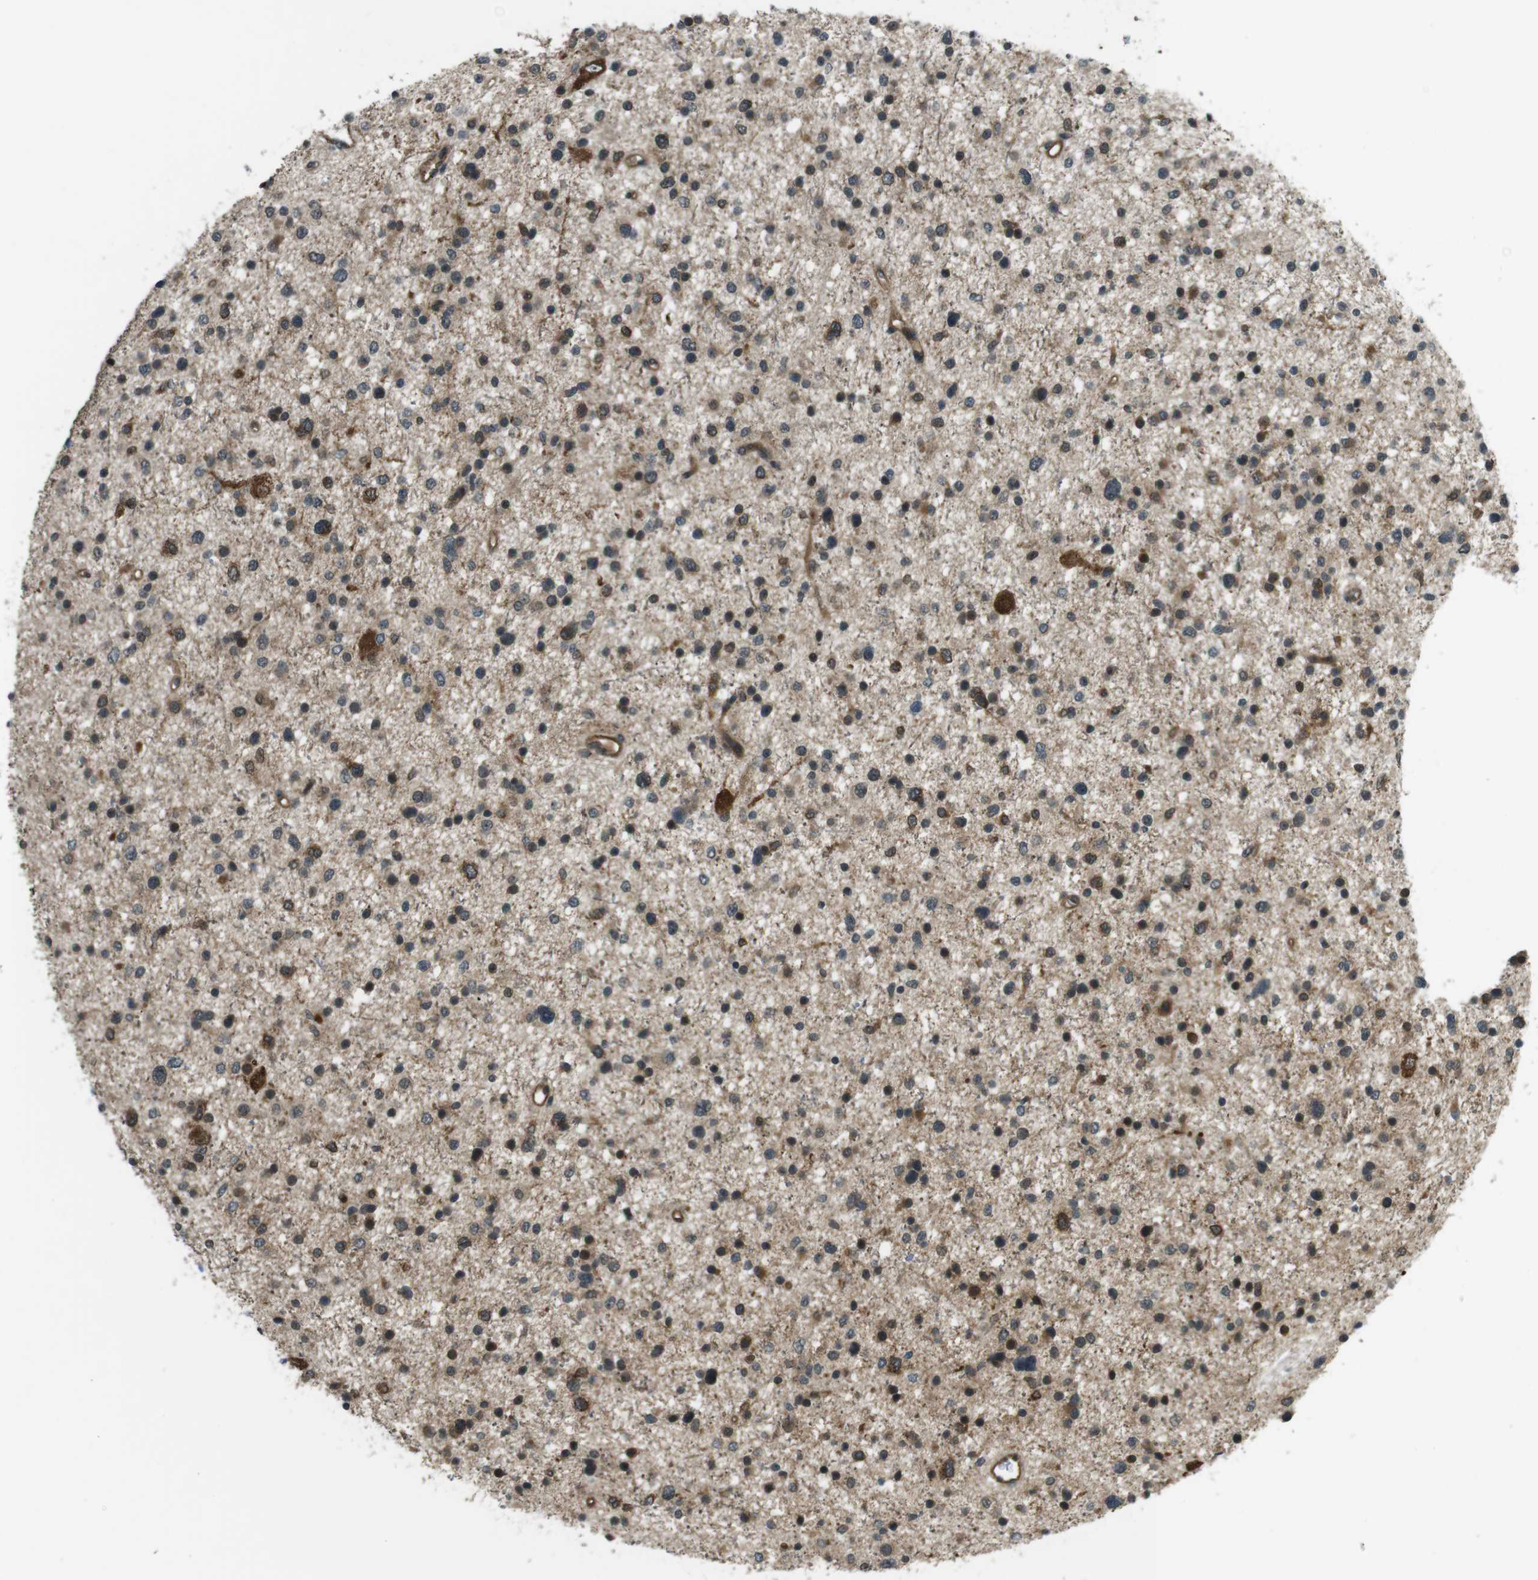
{"staining": {"intensity": "moderate", "quantity": "25%-75%", "location": "cytoplasmic/membranous,nuclear"}, "tissue": "glioma", "cell_type": "Tumor cells", "image_type": "cancer", "snomed": [{"axis": "morphology", "description": "Glioma, malignant, Low grade"}, {"axis": "topography", "description": "Brain"}], "caption": "Protein staining of glioma tissue exhibits moderate cytoplasmic/membranous and nuclear positivity in approximately 25%-75% of tumor cells.", "gene": "TIAM2", "patient": {"sex": "female", "age": 37}}